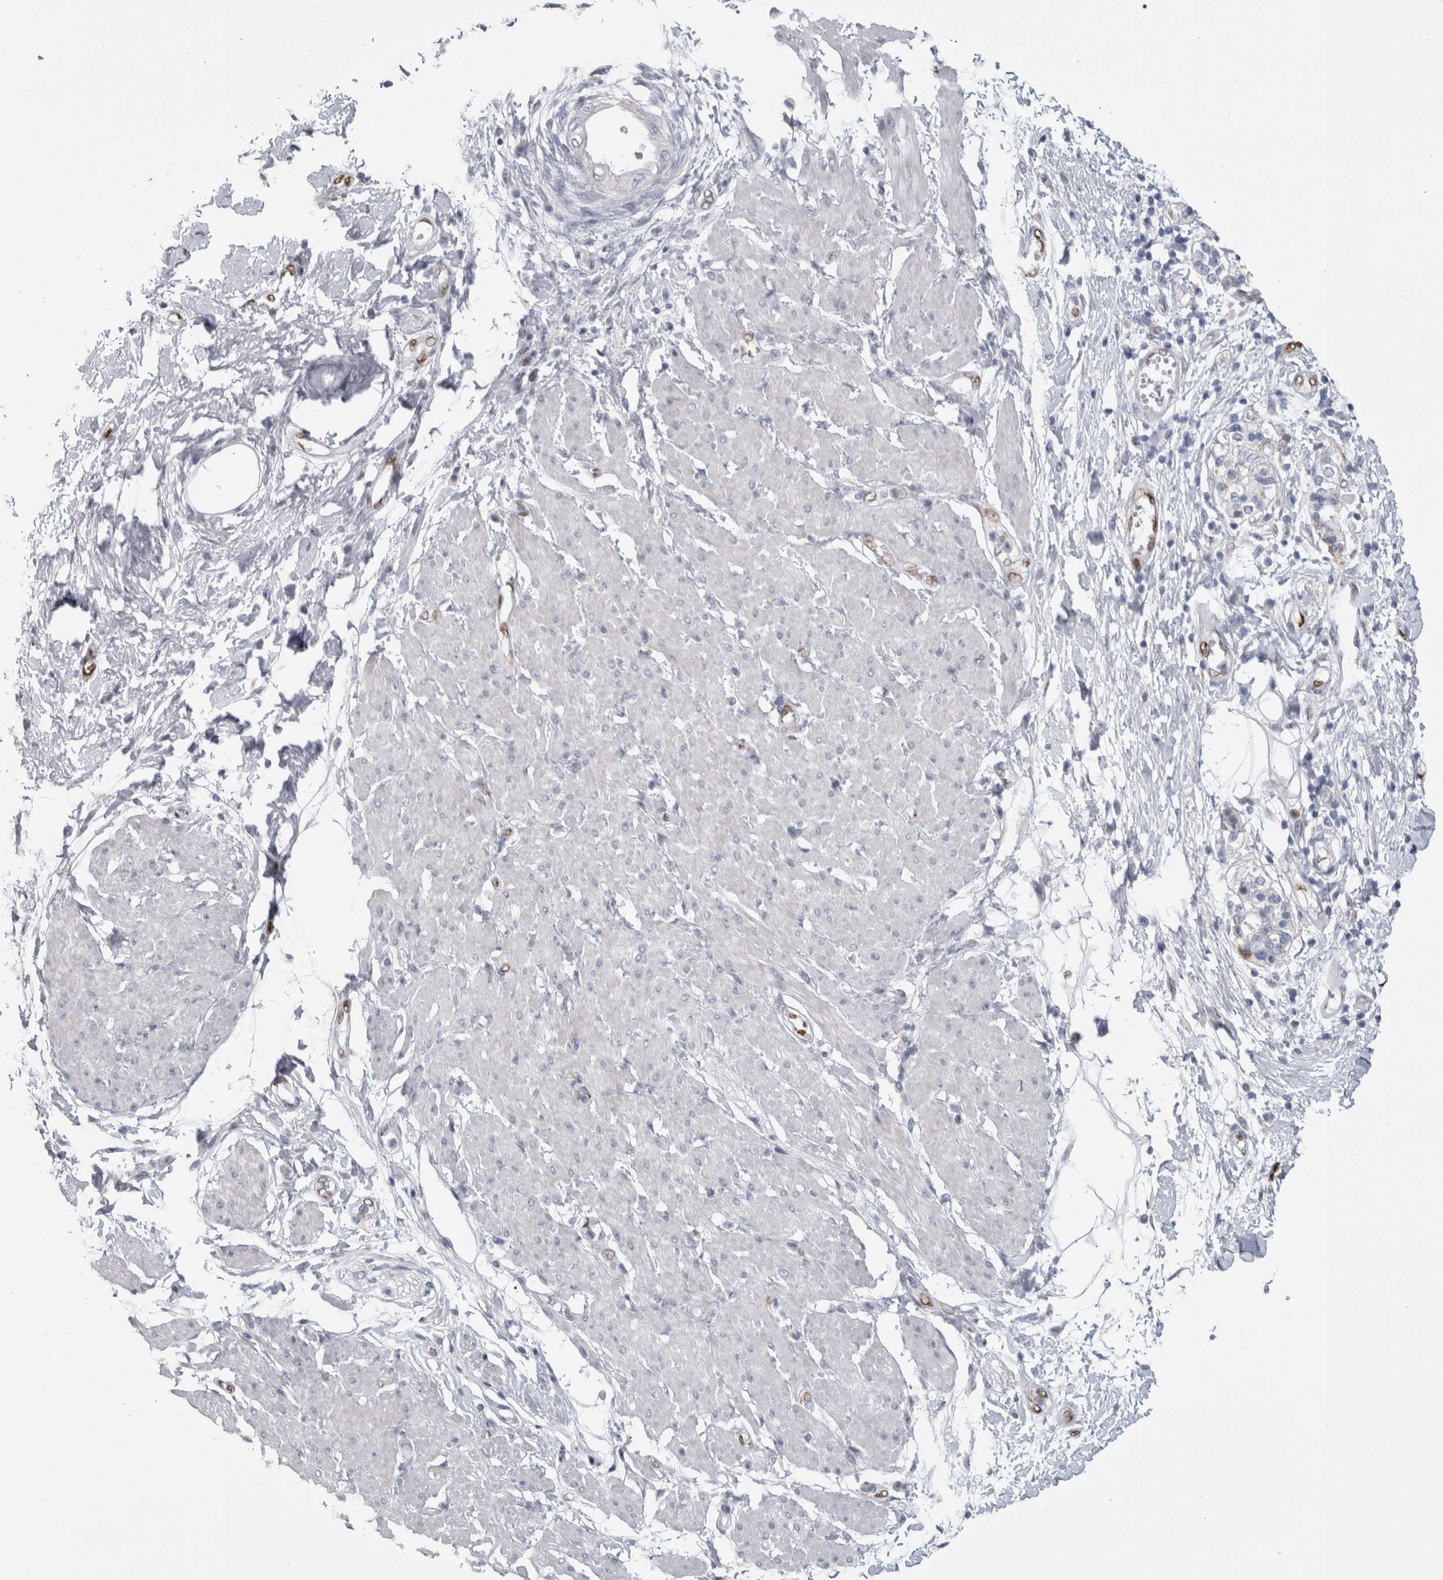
{"staining": {"intensity": "negative", "quantity": "none", "location": "none"}, "tissue": "pancreatic cancer", "cell_type": "Tumor cells", "image_type": "cancer", "snomed": [{"axis": "morphology", "description": "Normal tissue, NOS"}, {"axis": "morphology", "description": "Adenocarcinoma, NOS"}, {"axis": "topography", "description": "Pancreas"}, {"axis": "topography", "description": "Duodenum"}], "caption": "Photomicrograph shows no protein expression in tumor cells of pancreatic adenocarcinoma tissue.", "gene": "IL33", "patient": {"sex": "female", "age": 60}}